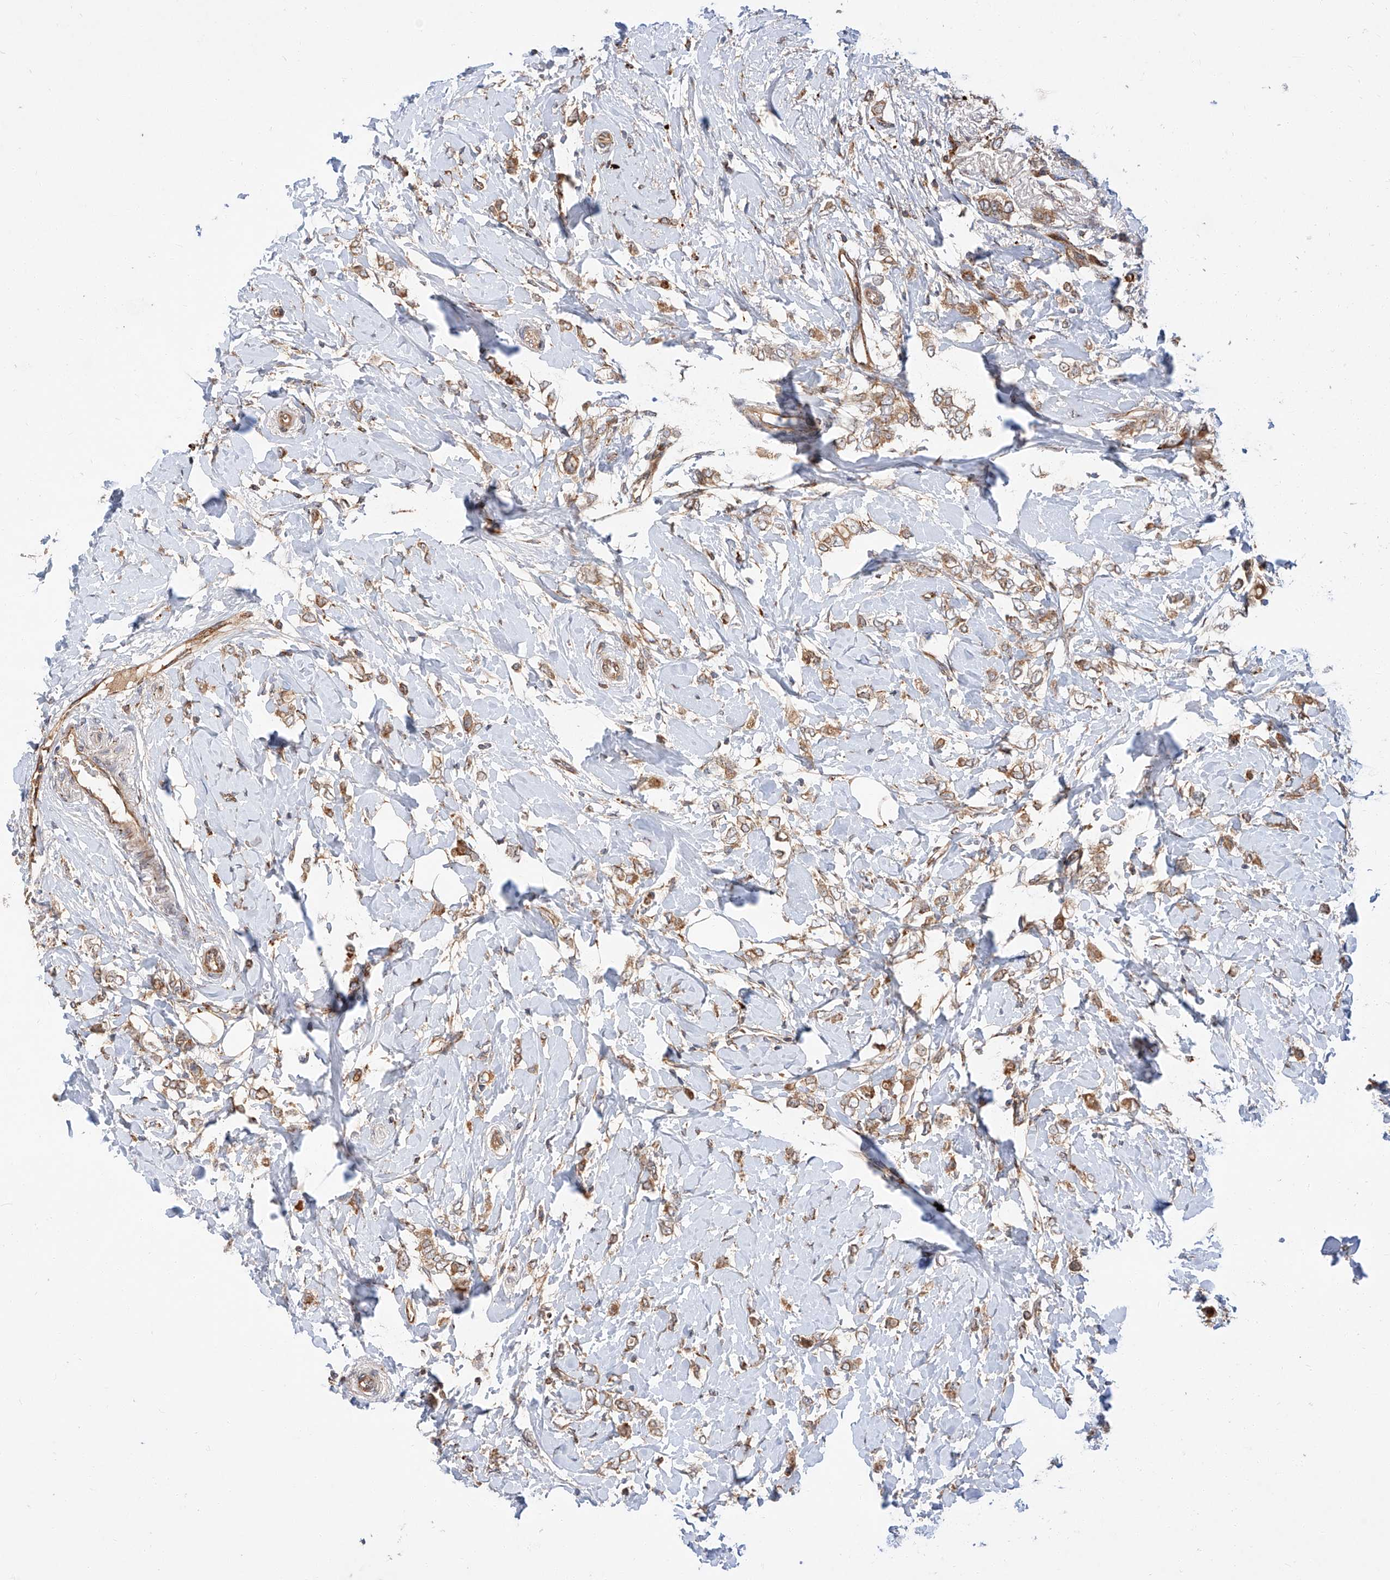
{"staining": {"intensity": "moderate", "quantity": ">75%", "location": "cytoplasmic/membranous"}, "tissue": "breast cancer", "cell_type": "Tumor cells", "image_type": "cancer", "snomed": [{"axis": "morphology", "description": "Normal tissue, NOS"}, {"axis": "morphology", "description": "Lobular carcinoma"}, {"axis": "topography", "description": "Breast"}], "caption": "Immunohistochemical staining of lobular carcinoma (breast) reveals moderate cytoplasmic/membranous protein staining in about >75% of tumor cells. (DAB IHC, brown staining for protein, blue staining for nuclei).", "gene": "DIRAS3", "patient": {"sex": "female", "age": 47}}